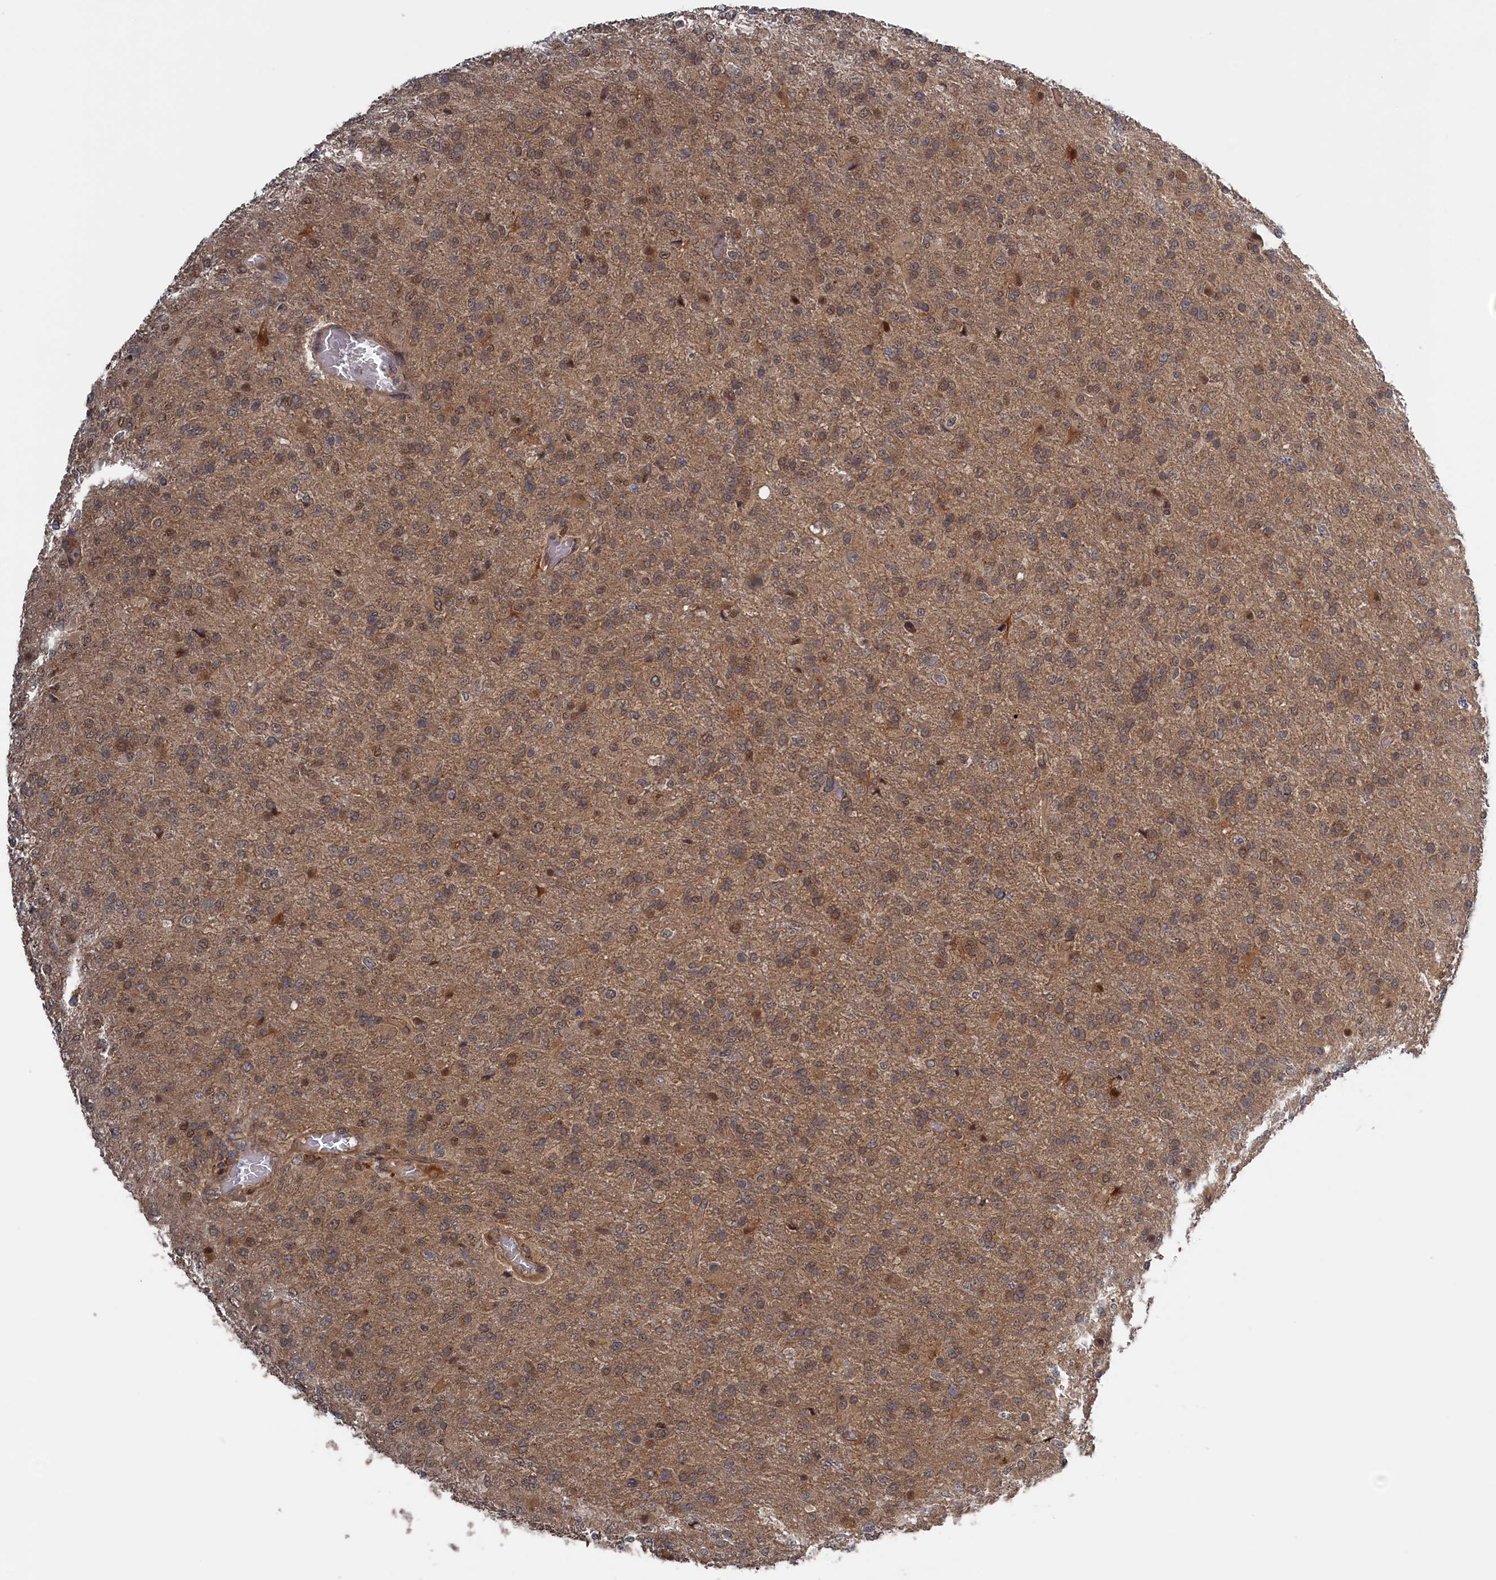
{"staining": {"intensity": "moderate", "quantity": "25%-75%", "location": "cytoplasmic/membranous,nuclear"}, "tissue": "glioma", "cell_type": "Tumor cells", "image_type": "cancer", "snomed": [{"axis": "morphology", "description": "Glioma, malignant, High grade"}, {"axis": "topography", "description": "Brain"}], "caption": "DAB immunohistochemical staining of high-grade glioma (malignant) exhibits moderate cytoplasmic/membranous and nuclear protein staining in approximately 25%-75% of tumor cells.", "gene": "ELOVL6", "patient": {"sex": "female", "age": 74}}